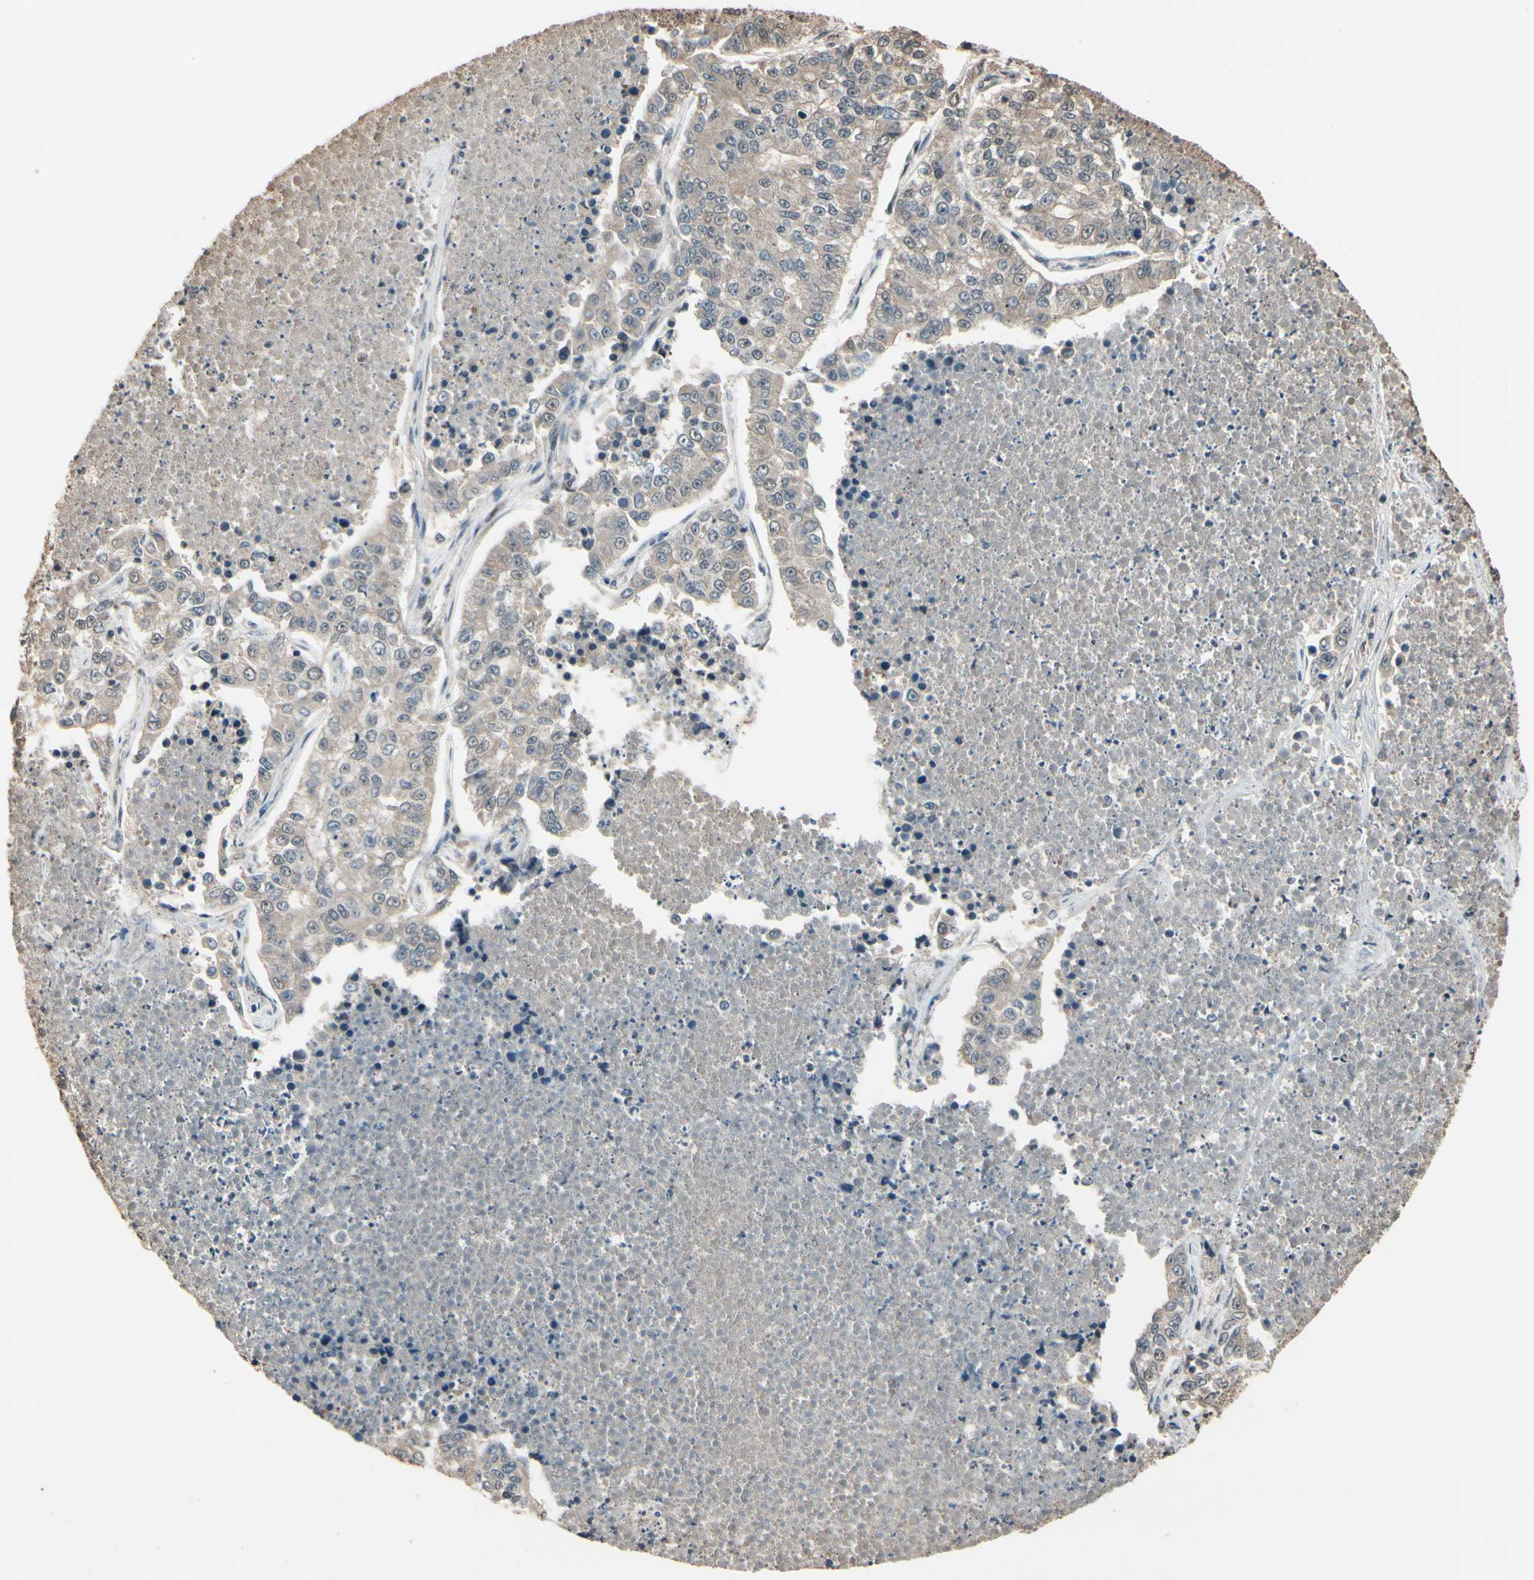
{"staining": {"intensity": "weak", "quantity": ">75%", "location": "cytoplasmic/membranous"}, "tissue": "lung cancer", "cell_type": "Tumor cells", "image_type": "cancer", "snomed": [{"axis": "morphology", "description": "Adenocarcinoma, NOS"}, {"axis": "topography", "description": "Lung"}], "caption": "This is an image of IHC staining of adenocarcinoma (lung), which shows weak staining in the cytoplasmic/membranous of tumor cells.", "gene": "PNPLA7", "patient": {"sex": "male", "age": 49}}